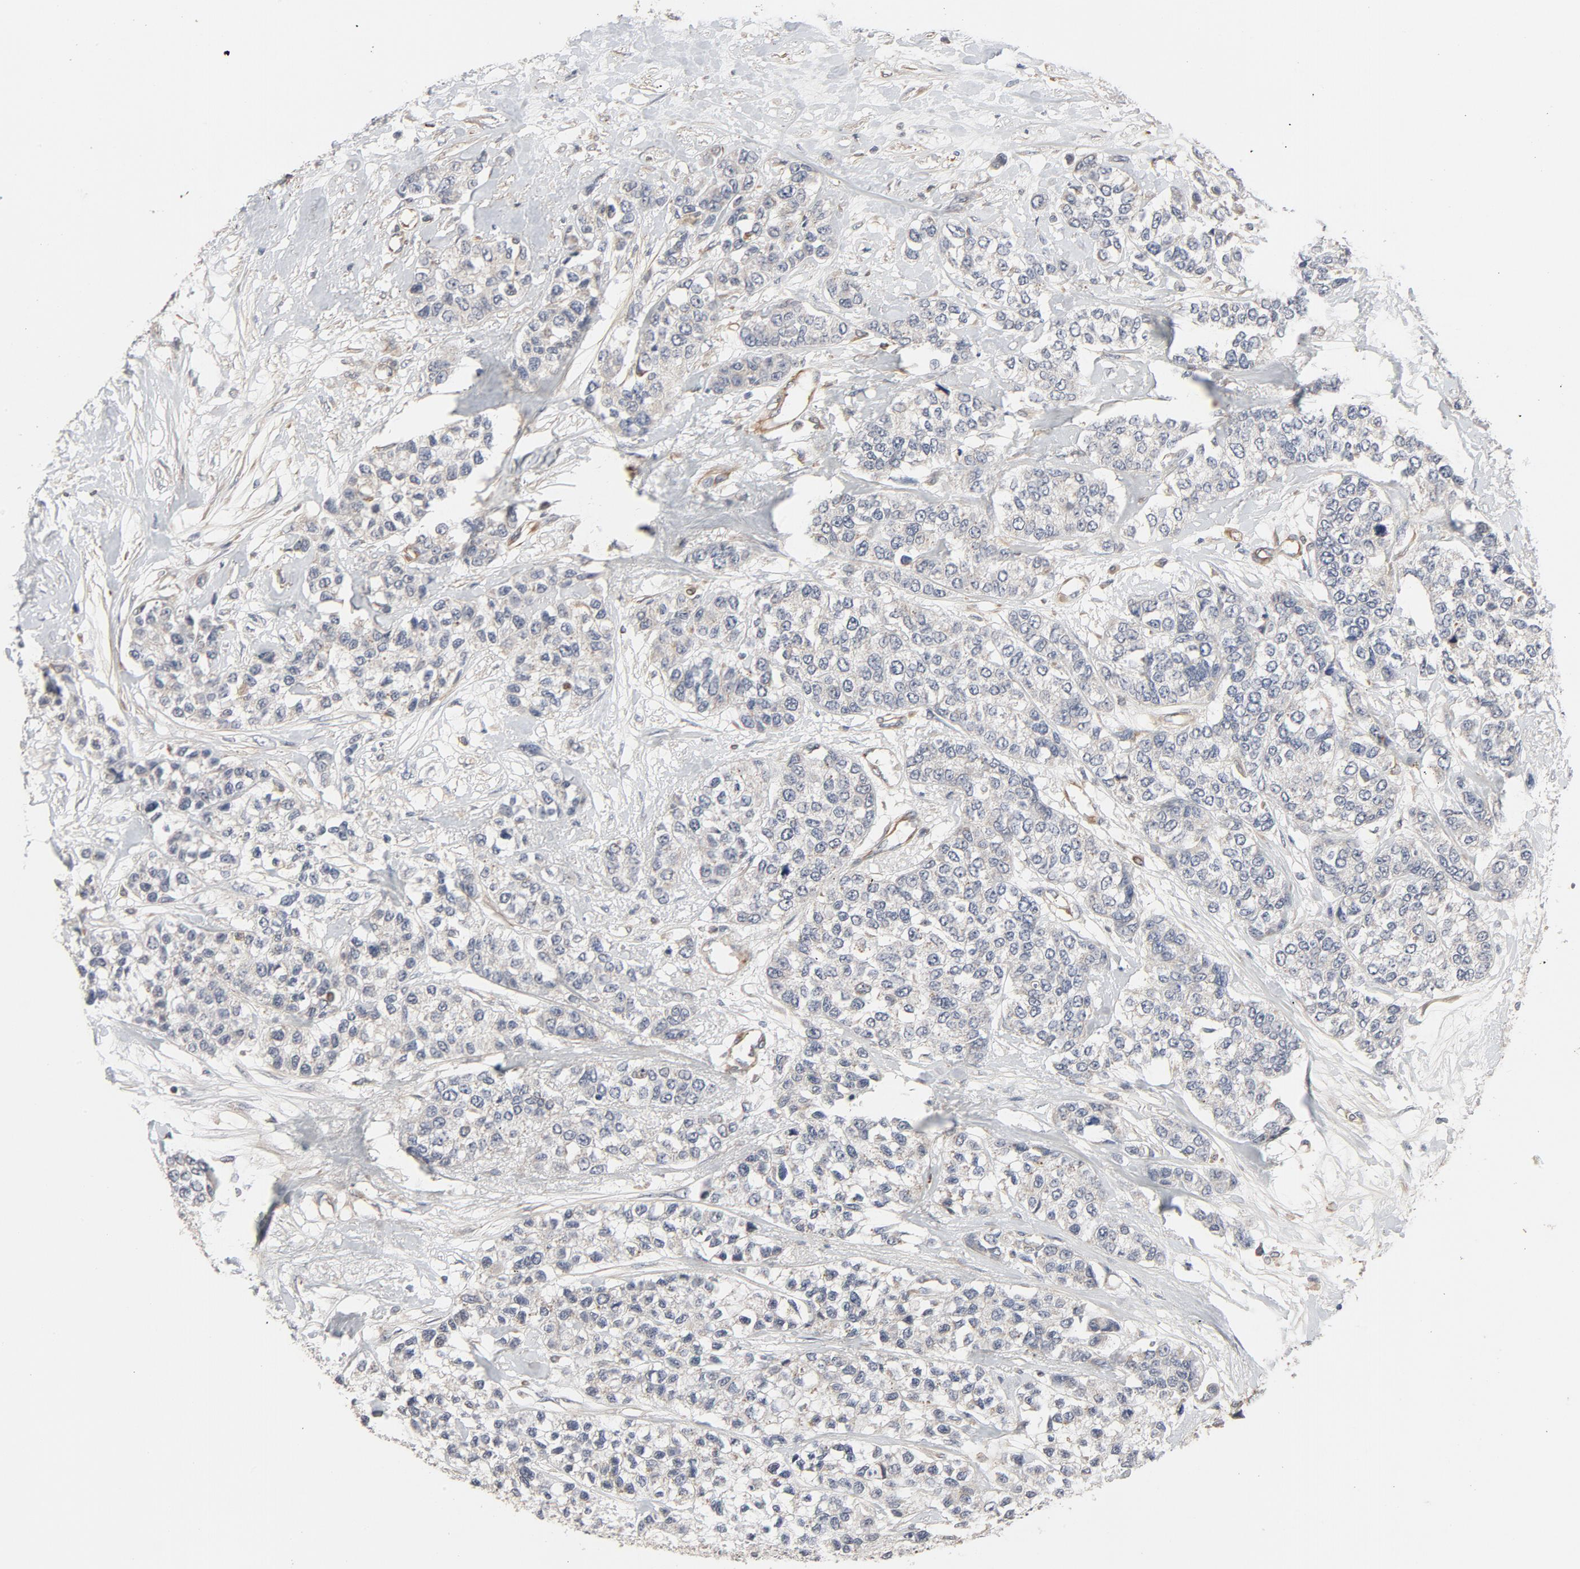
{"staining": {"intensity": "weak", "quantity": "<25%", "location": "cytoplasmic/membranous"}, "tissue": "breast cancer", "cell_type": "Tumor cells", "image_type": "cancer", "snomed": [{"axis": "morphology", "description": "Duct carcinoma"}, {"axis": "topography", "description": "Breast"}], "caption": "Histopathology image shows no protein positivity in tumor cells of infiltrating ductal carcinoma (breast) tissue.", "gene": "TRIOBP", "patient": {"sex": "female", "age": 51}}